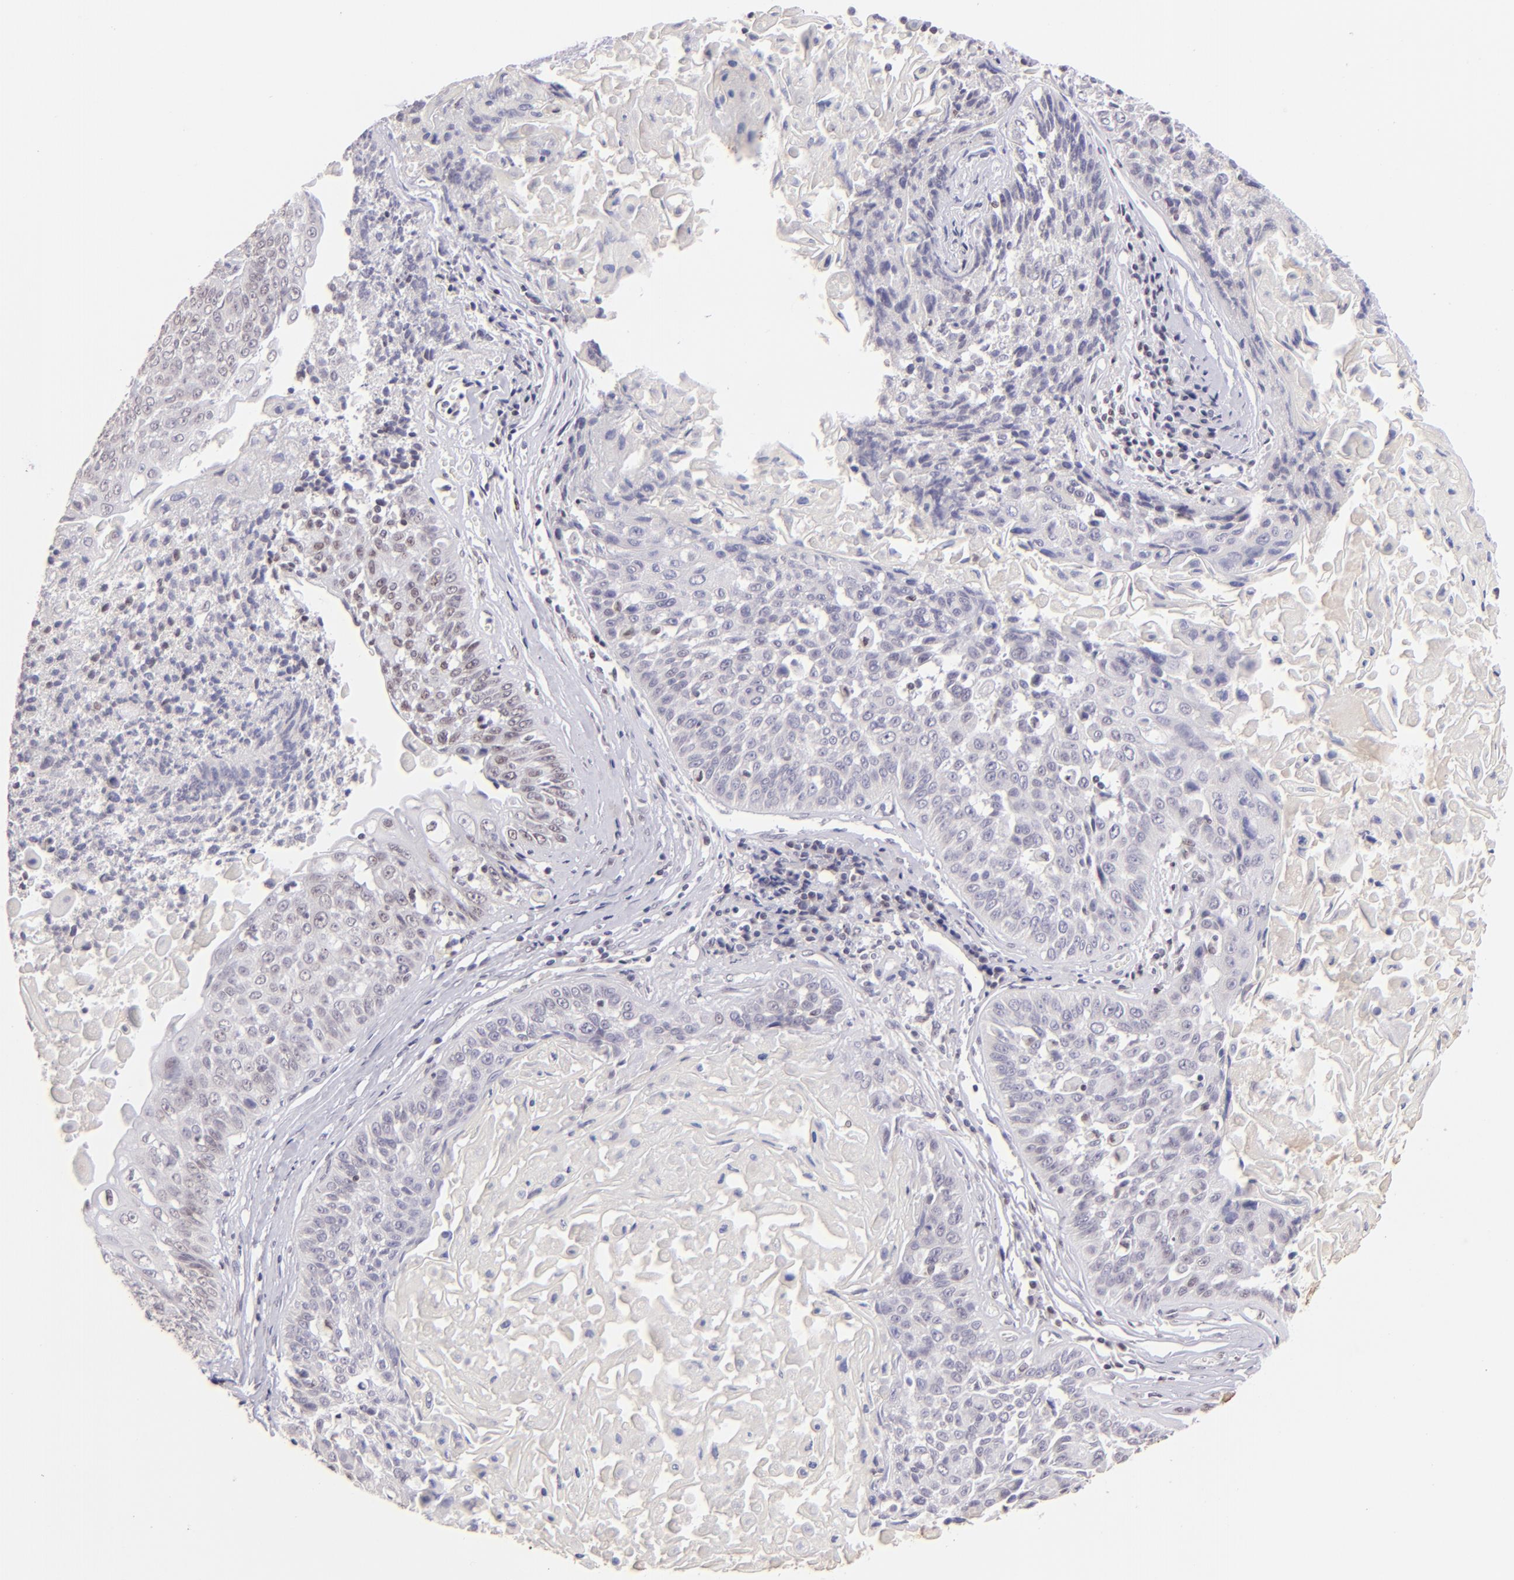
{"staining": {"intensity": "negative", "quantity": "none", "location": "none"}, "tissue": "lung cancer", "cell_type": "Tumor cells", "image_type": "cancer", "snomed": [{"axis": "morphology", "description": "Adenocarcinoma, NOS"}, {"axis": "topography", "description": "Lung"}], "caption": "The photomicrograph shows no significant expression in tumor cells of adenocarcinoma (lung). Brightfield microscopy of IHC stained with DAB (brown) and hematoxylin (blue), captured at high magnification.", "gene": "MAGEA1", "patient": {"sex": "male", "age": 60}}